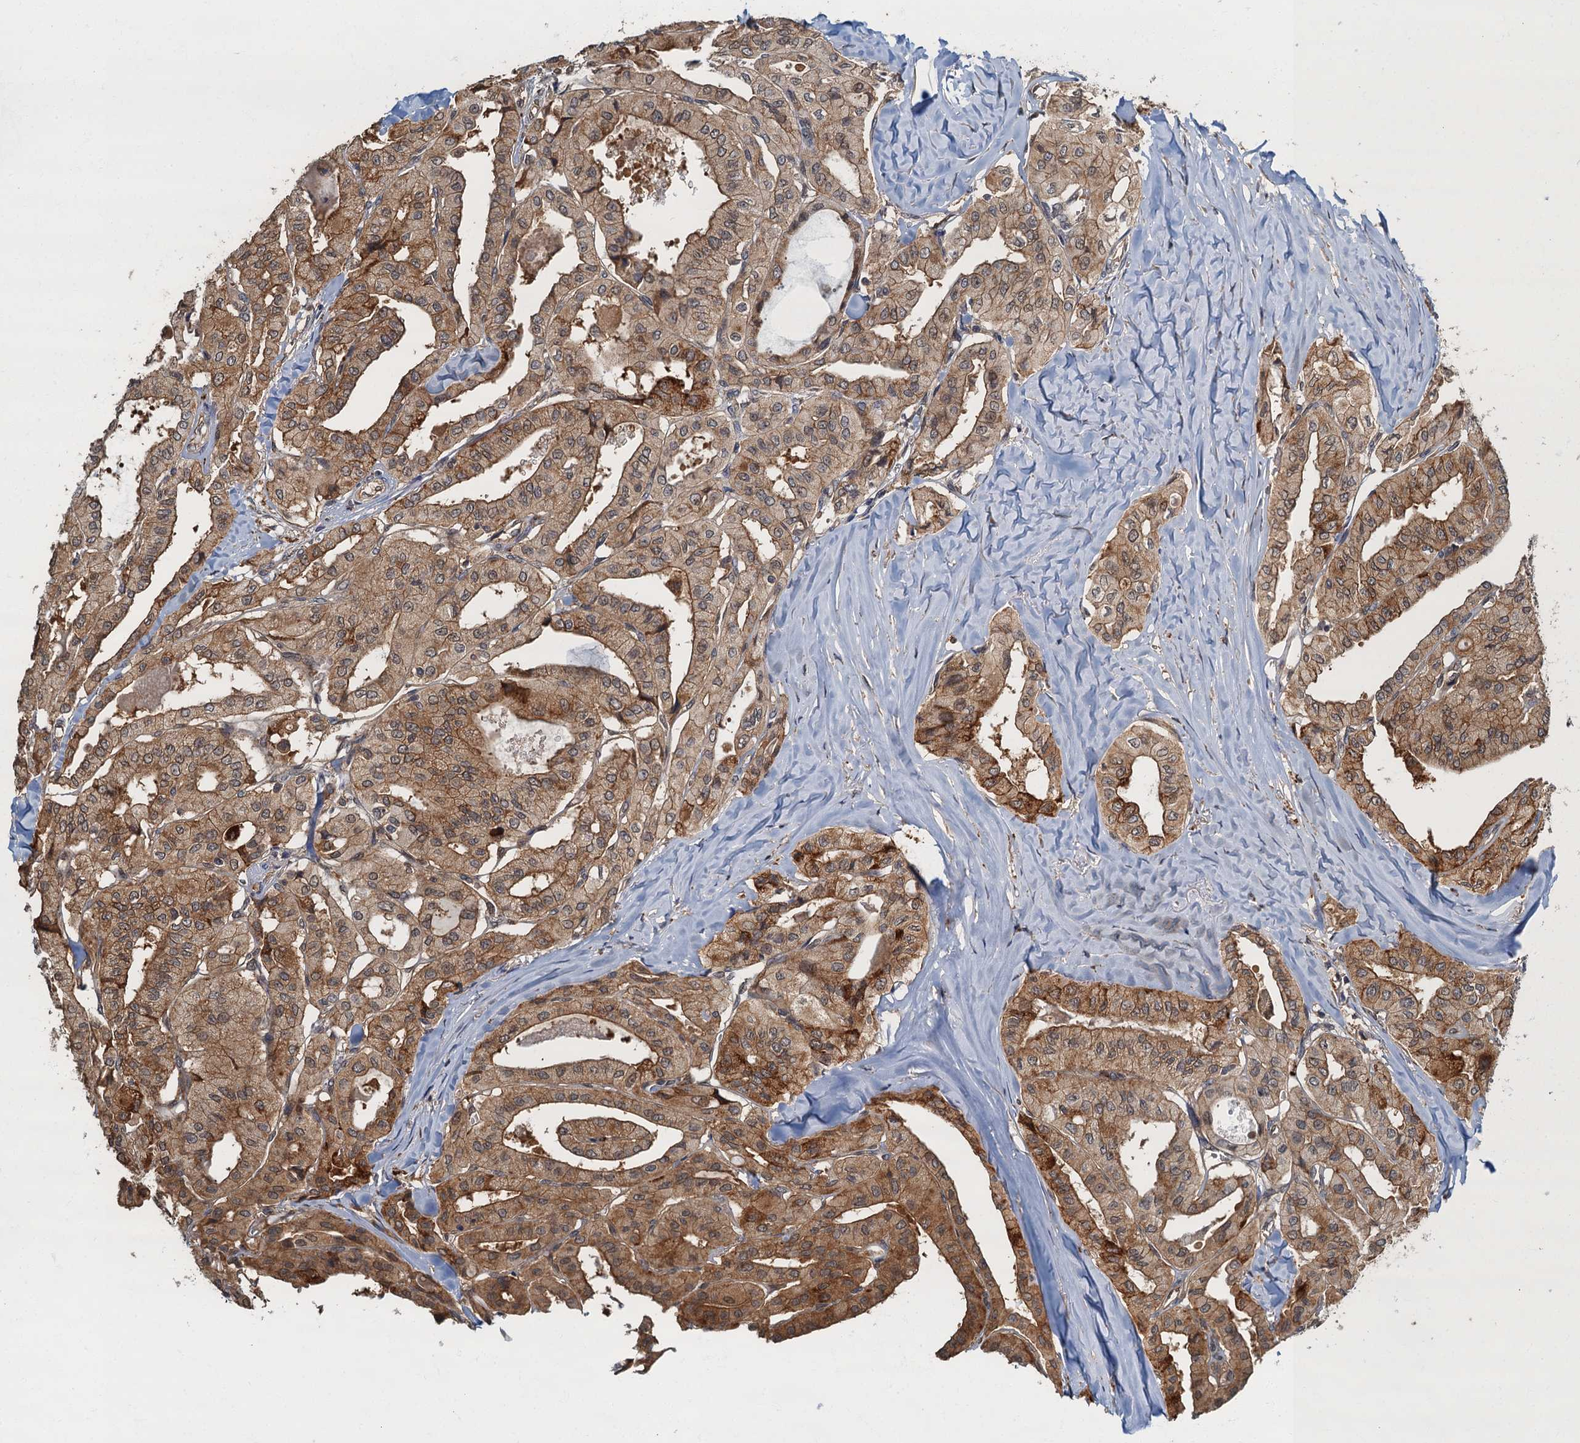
{"staining": {"intensity": "moderate", "quantity": ">75%", "location": "cytoplasmic/membranous"}, "tissue": "thyroid cancer", "cell_type": "Tumor cells", "image_type": "cancer", "snomed": [{"axis": "morphology", "description": "Papillary adenocarcinoma, NOS"}, {"axis": "topography", "description": "Thyroid gland"}], "caption": "This is an image of IHC staining of thyroid cancer, which shows moderate positivity in the cytoplasmic/membranous of tumor cells.", "gene": "TBCK", "patient": {"sex": "female", "age": 59}}